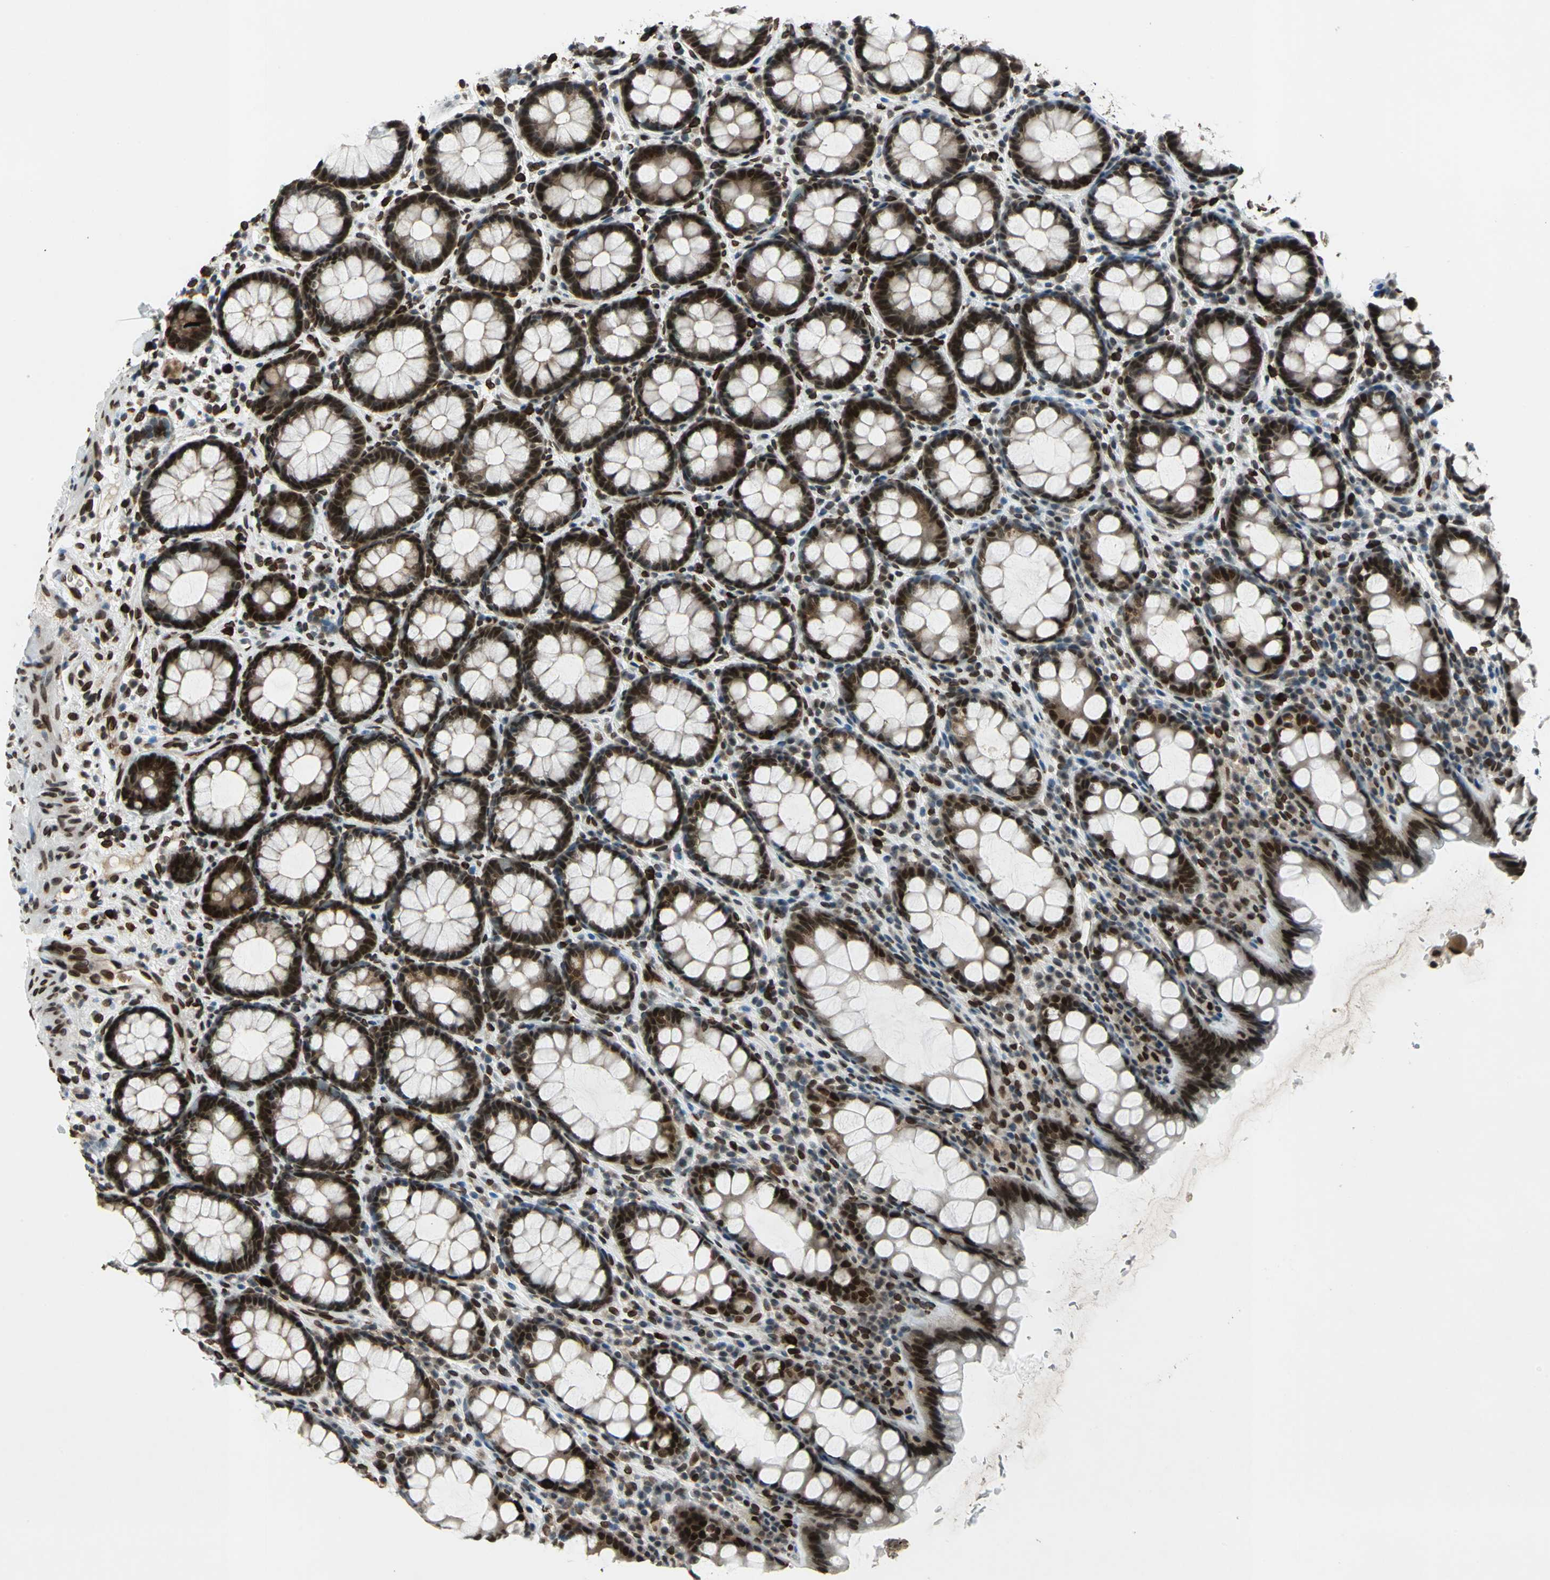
{"staining": {"intensity": "strong", "quantity": ">75%", "location": "cytoplasmic/membranous,nuclear"}, "tissue": "rectum", "cell_type": "Glandular cells", "image_type": "normal", "snomed": [{"axis": "morphology", "description": "Normal tissue, NOS"}, {"axis": "topography", "description": "Rectum"}], "caption": "This photomicrograph displays IHC staining of unremarkable human rectum, with high strong cytoplasmic/membranous,nuclear expression in about >75% of glandular cells.", "gene": "ISY1", "patient": {"sex": "male", "age": 92}}